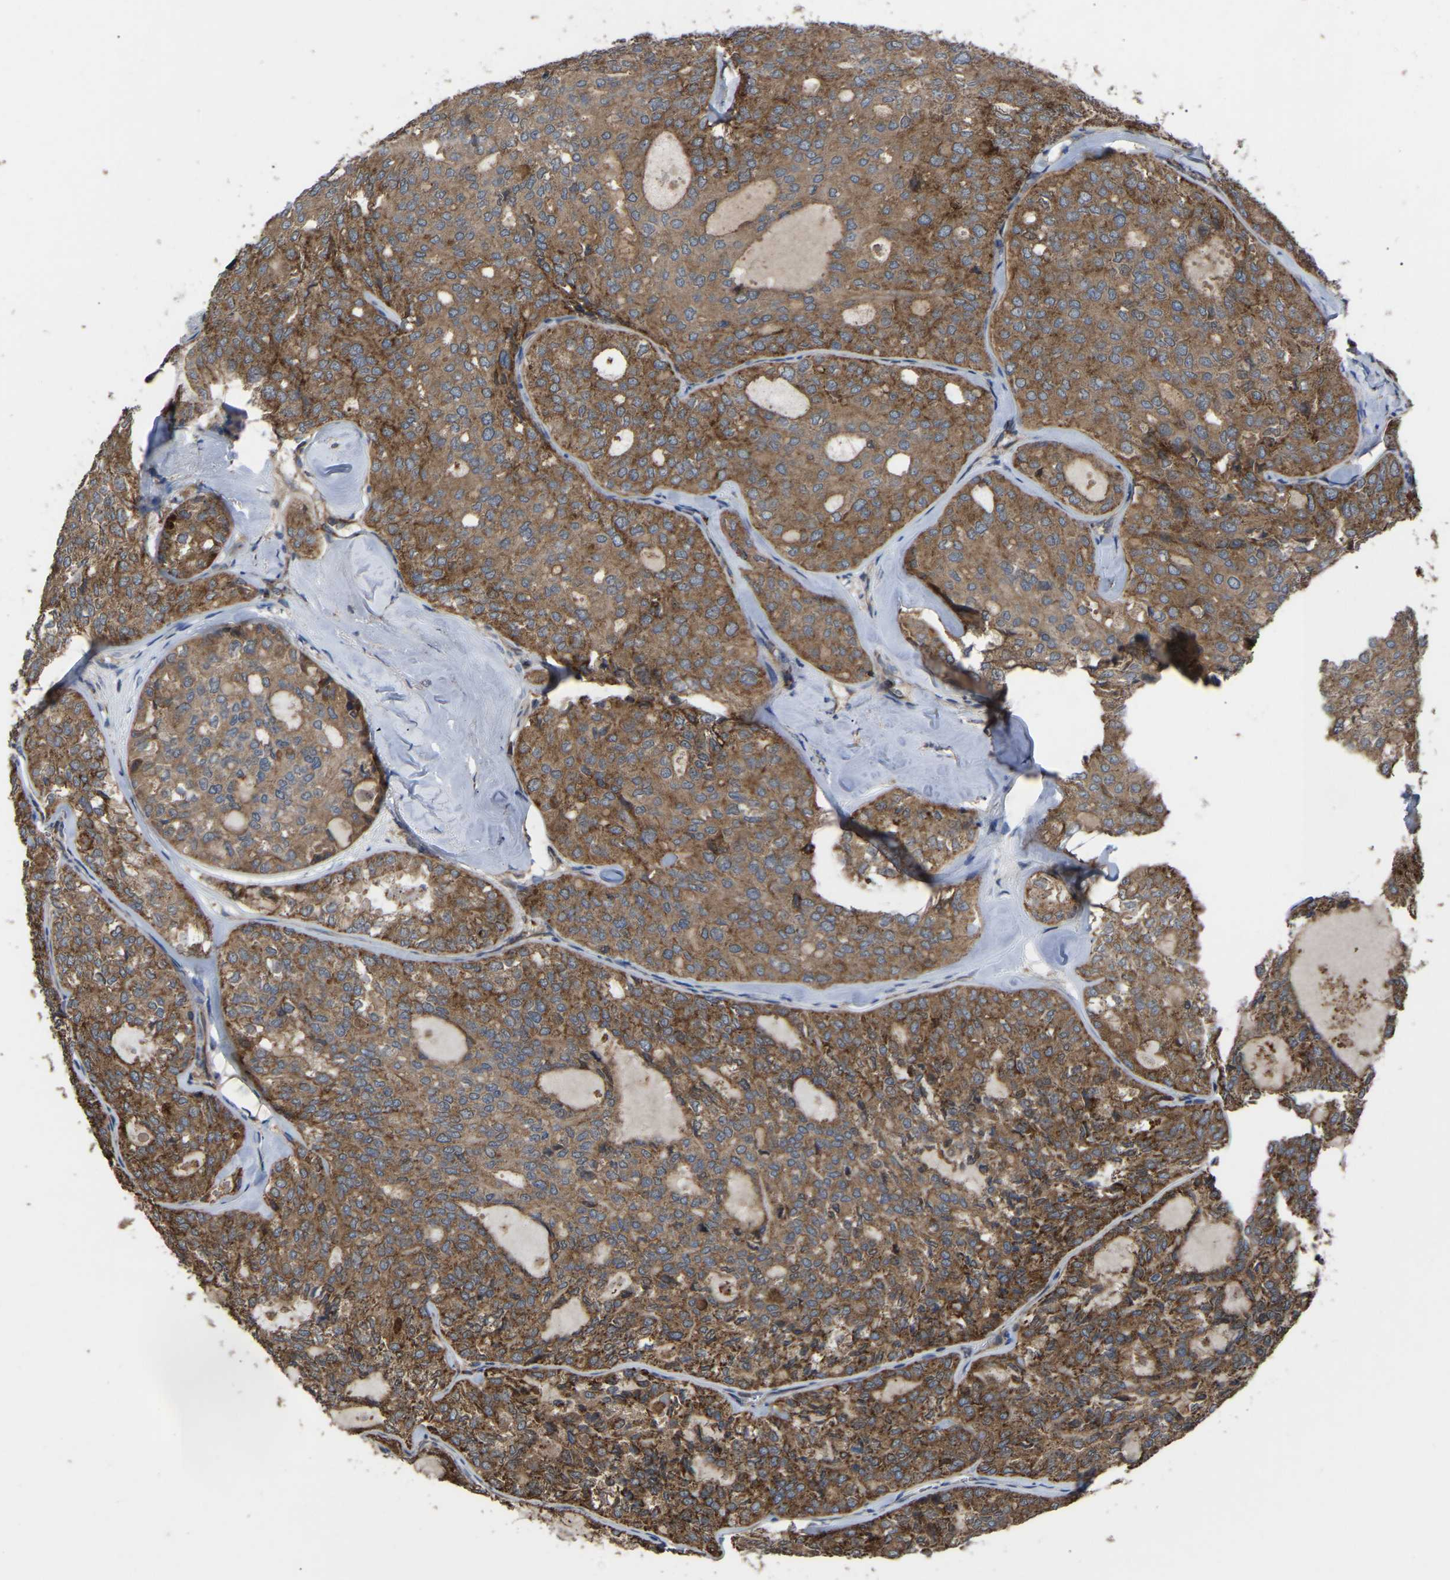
{"staining": {"intensity": "moderate", "quantity": ">75%", "location": "cytoplasmic/membranous"}, "tissue": "thyroid cancer", "cell_type": "Tumor cells", "image_type": "cancer", "snomed": [{"axis": "morphology", "description": "Follicular adenoma carcinoma, NOS"}, {"axis": "topography", "description": "Thyroid gland"}], "caption": "Thyroid follicular adenoma carcinoma stained with a protein marker displays moderate staining in tumor cells.", "gene": "GCC1", "patient": {"sex": "male", "age": 75}}